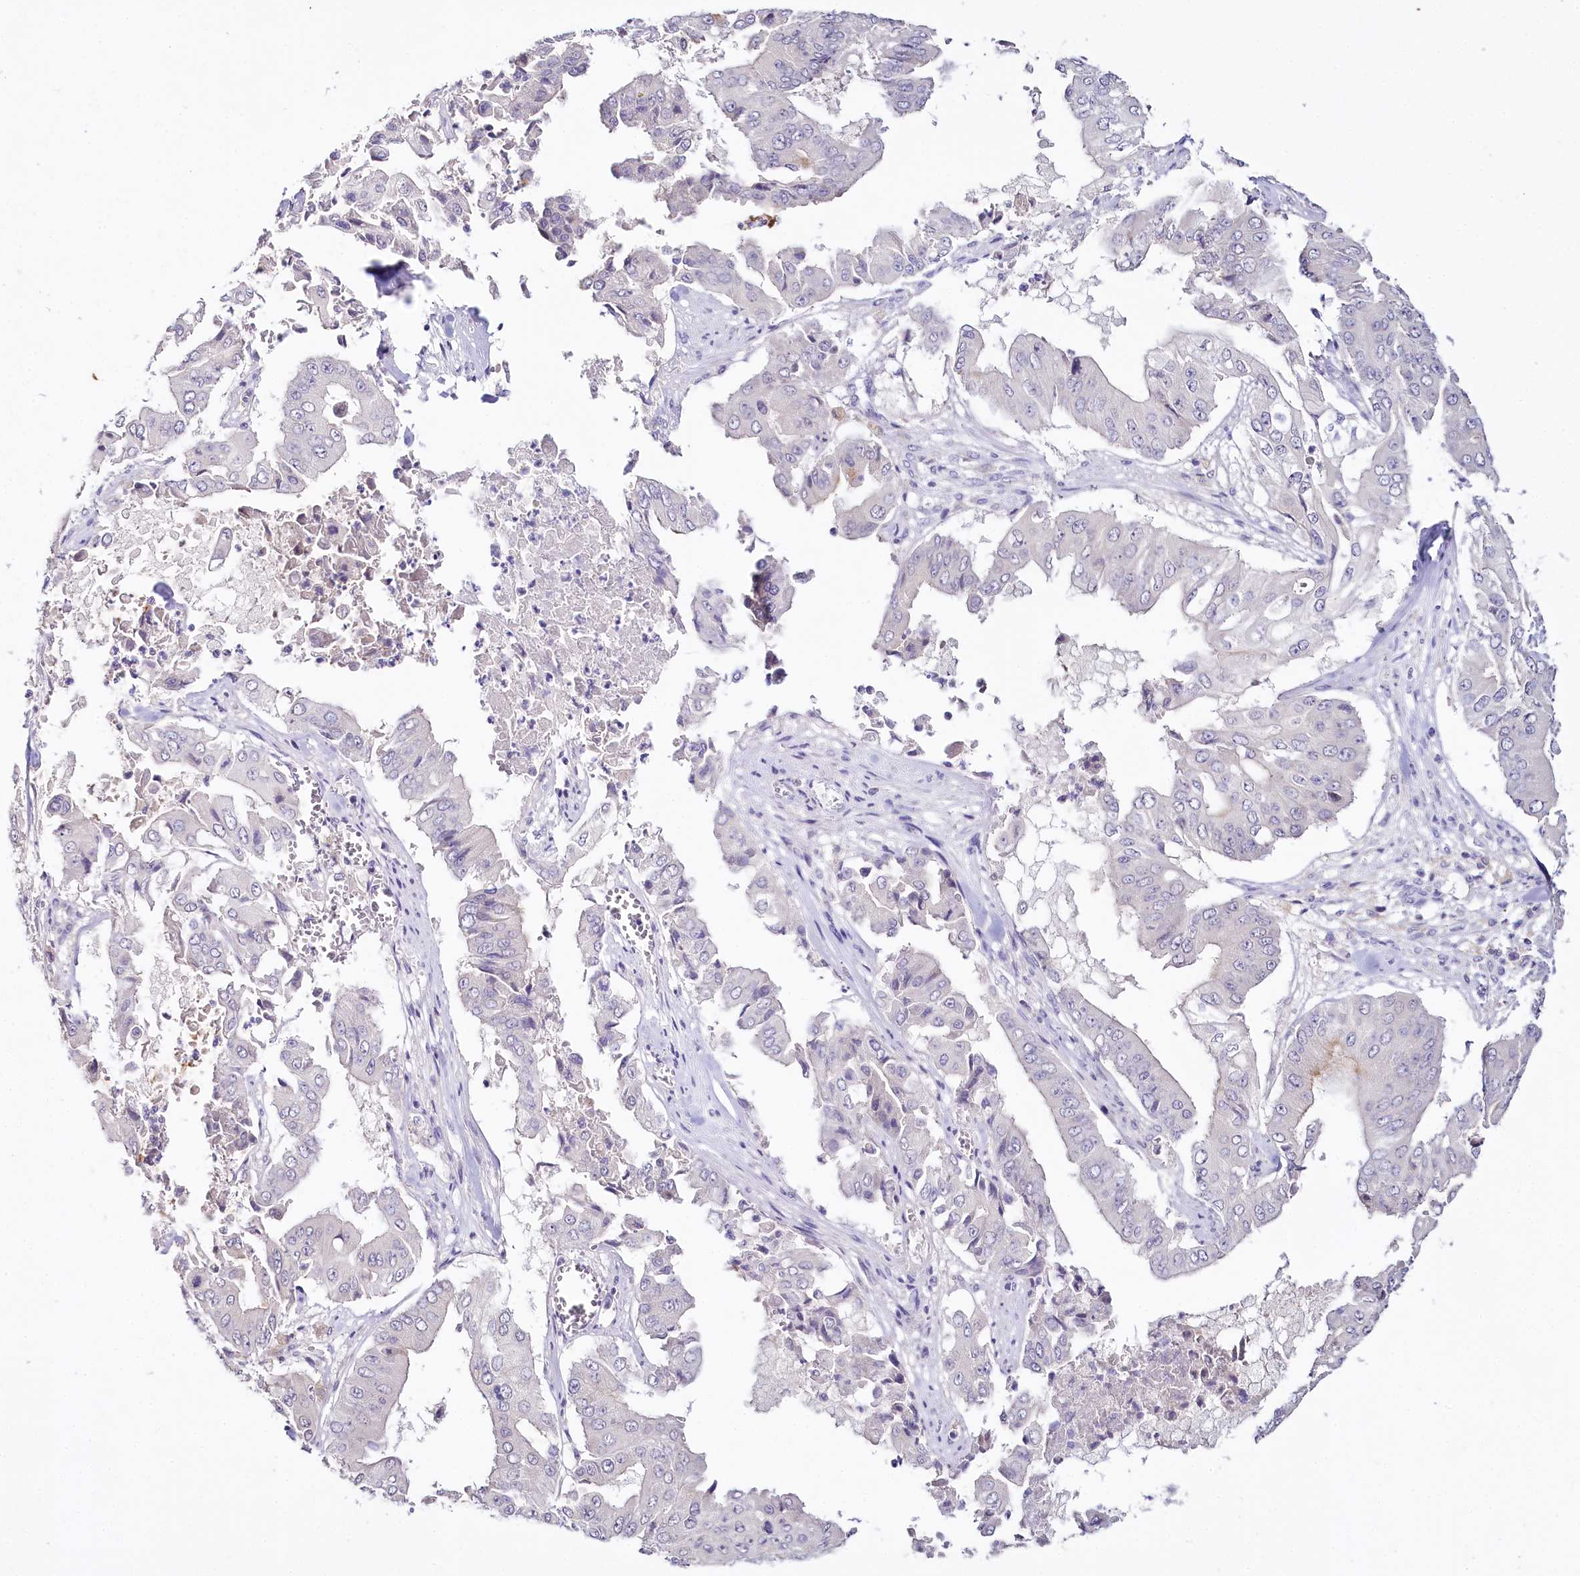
{"staining": {"intensity": "moderate", "quantity": "<25%", "location": "cytoplasmic/membranous"}, "tissue": "pancreatic cancer", "cell_type": "Tumor cells", "image_type": "cancer", "snomed": [{"axis": "morphology", "description": "Adenocarcinoma, NOS"}, {"axis": "topography", "description": "Pancreas"}], "caption": "Protein staining shows moderate cytoplasmic/membranous staining in about <25% of tumor cells in pancreatic adenocarcinoma.", "gene": "DAPK1", "patient": {"sex": "female", "age": 77}}